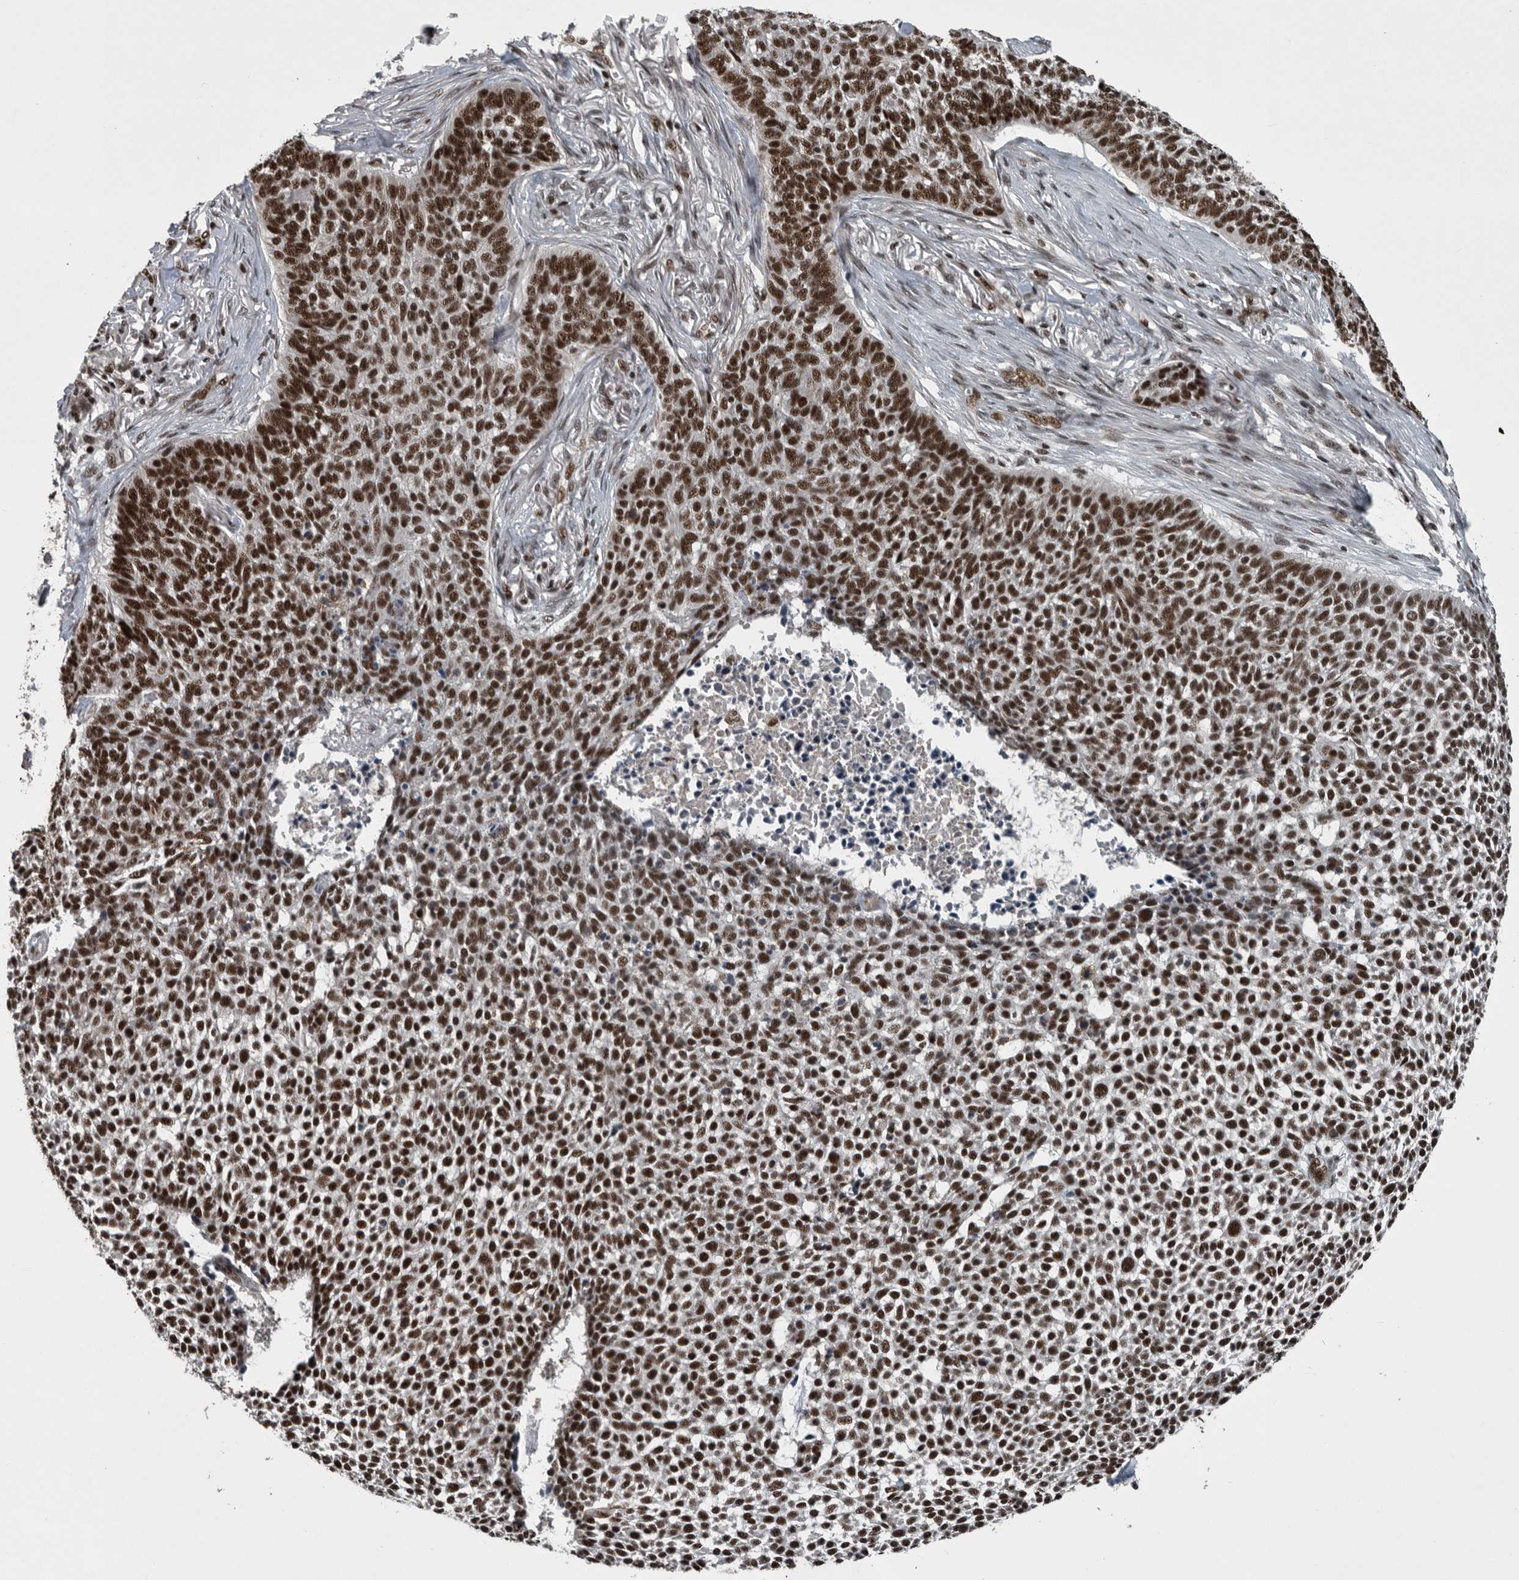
{"staining": {"intensity": "strong", "quantity": ">75%", "location": "nuclear"}, "tissue": "skin cancer", "cell_type": "Tumor cells", "image_type": "cancer", "snomed": [{"axis": "morphology", "description": "Basal cell carcinoma"}, {"axis": "topography", "description": "Skin"}], "caption": "Immunohistochemical staining of human basal cell carcinoma (skin) demonstrates strong nuclear protein staining in about >75% of tumor cells. (IHC, brightfield microscopy, high magnification).", "gene": "SENP7", "patient": {"sex": "male", "age": 85}}